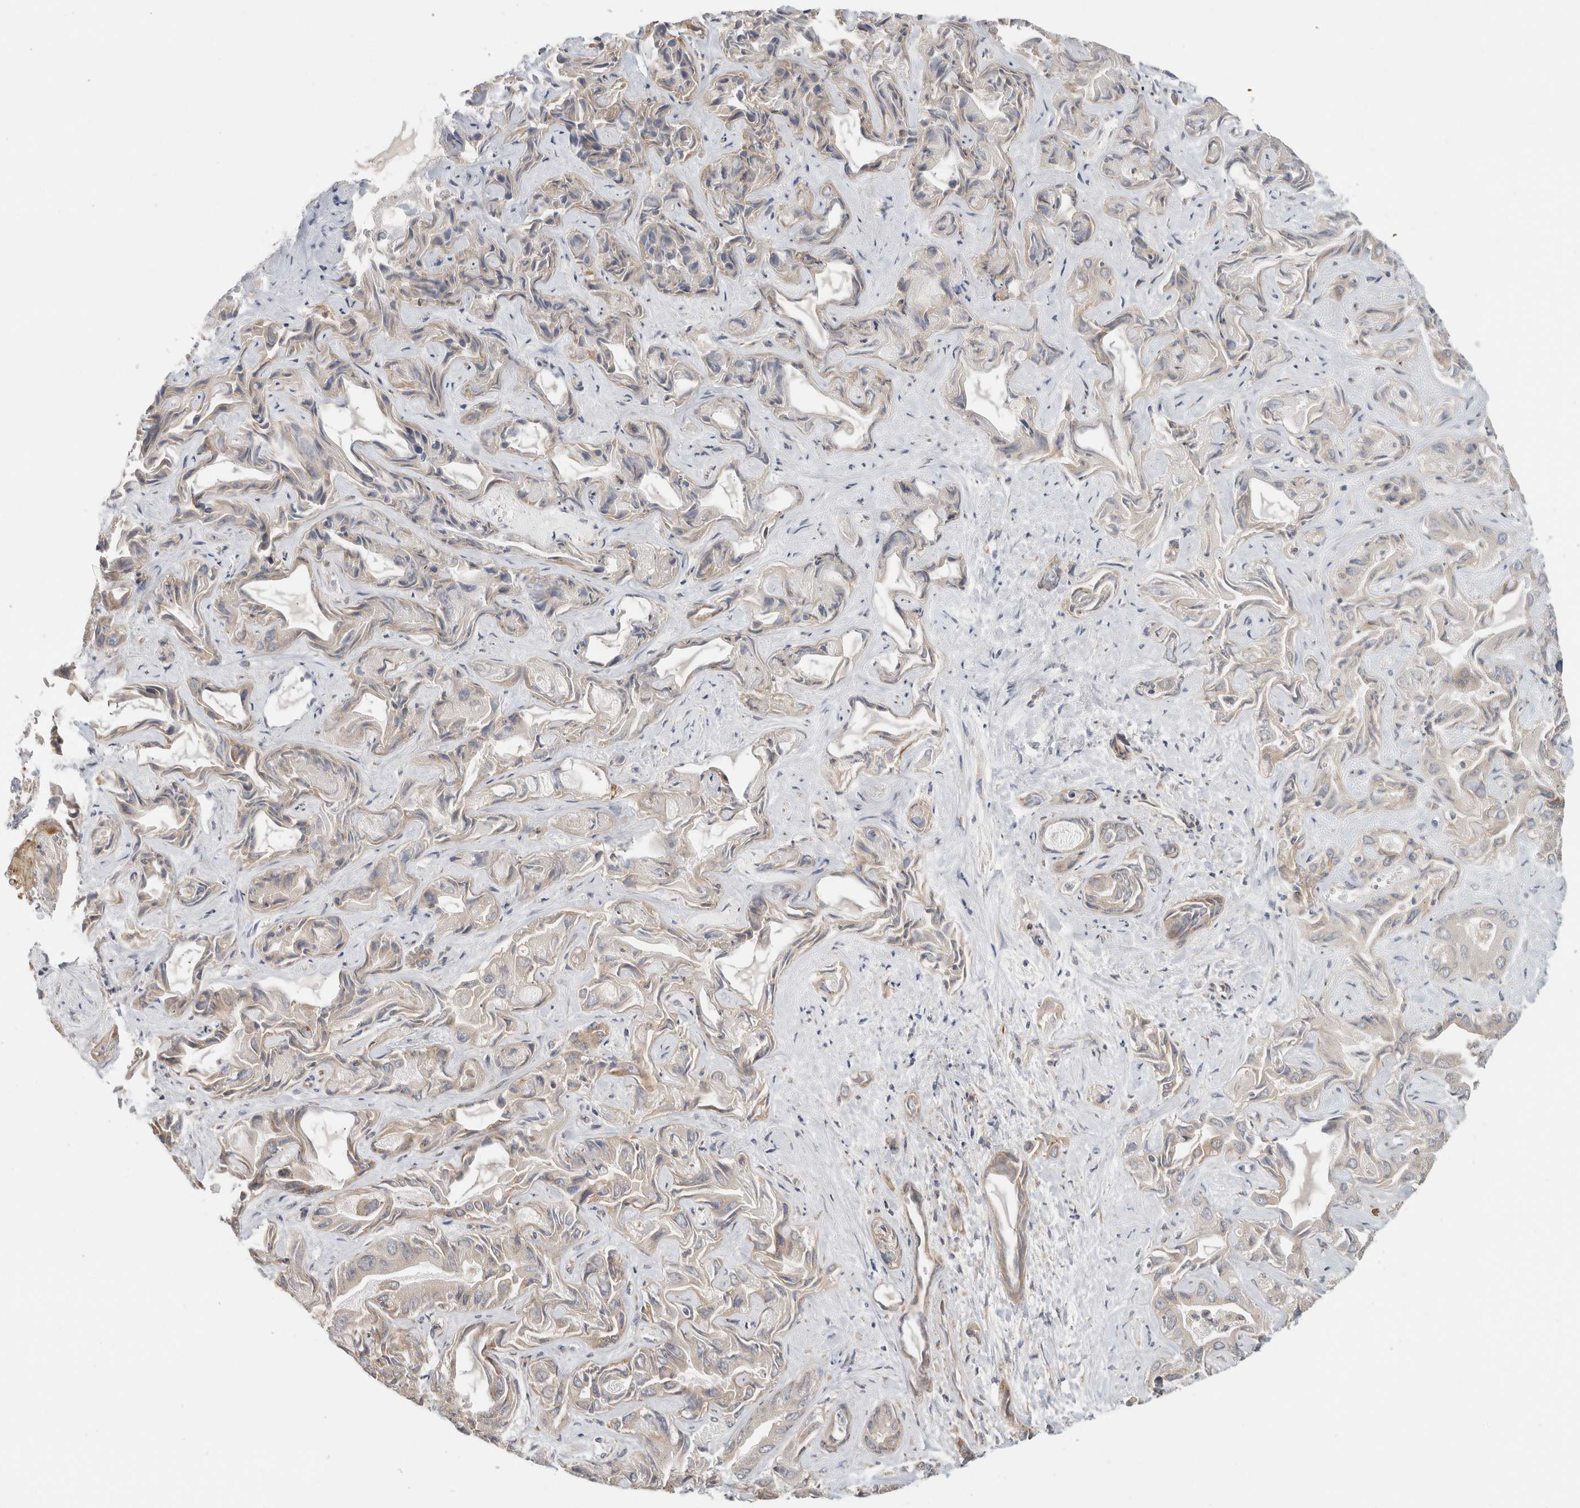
{"staining": {"intensity": "weak", "quantity": "<25%", "location": "cytoplasmic/membranous"}, "tissue": "liver cancer", "cell_type": "Tumor cells", "image_type": "cancer", "snomed": [{"axis": "morphology", "description": "Cholangiocarcinoma"}, {"axis": "topography", "description": "Liver"}], "caption": "This is an IHC histopathology image of human liver cancer (cholangiocarcinoma). There is no expression in tumor cells.", "gene": "MS4A7", "patient": {"sex": "female", "age": 52}}